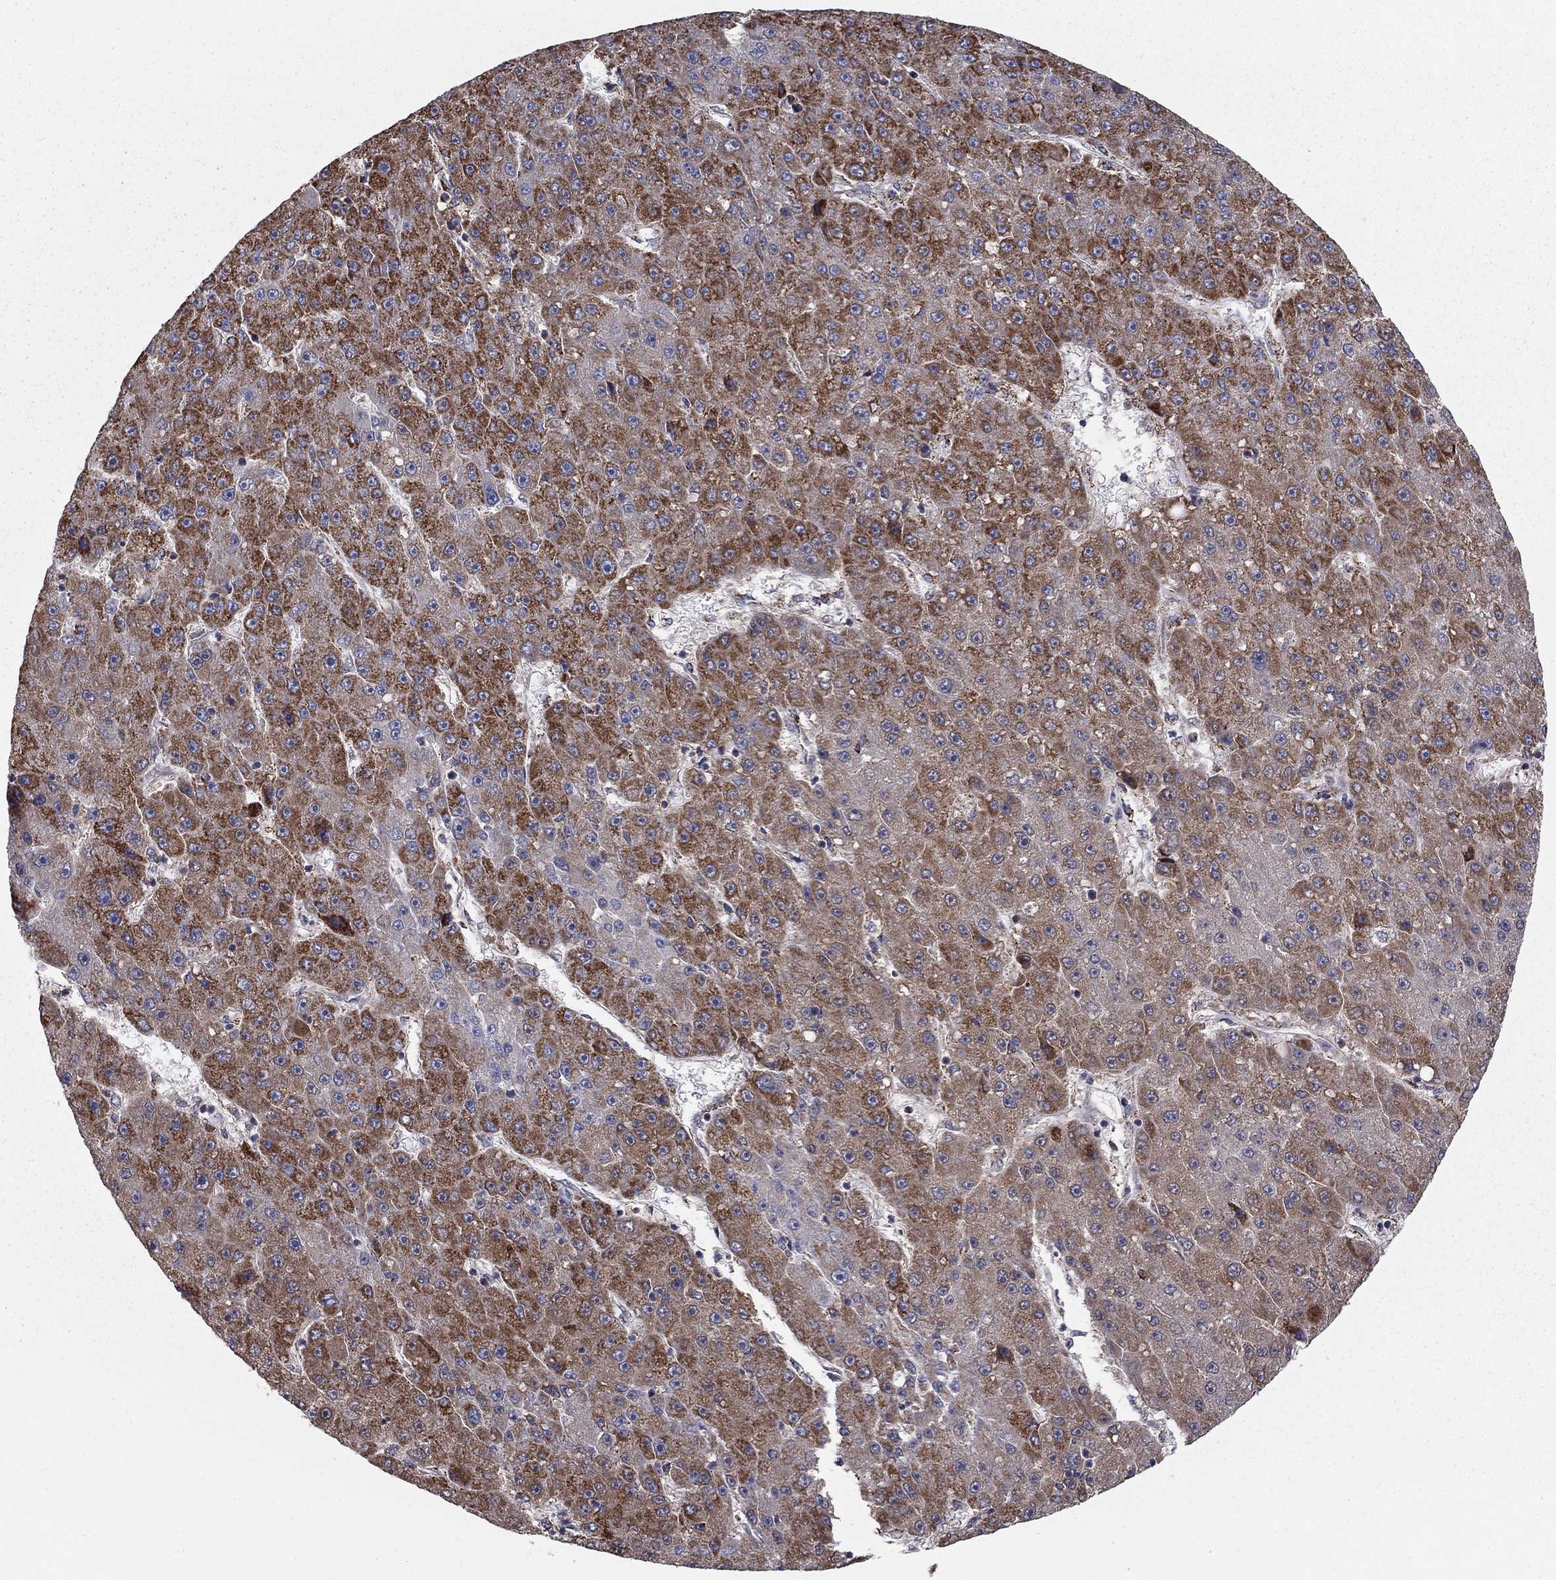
{"staining": {"intensity": "strong", "quantity": "25%-75%", "location": "cytoplasmic/membranous"}, "tissue": "liver cancer", "cell_type": "Tumor cells", "image_type": "cancer", "snomed": [{"axis": "morphology", "description": "Carcinoma, Hepatocellular, NOS"}, {"axis": "topography", "description": "Liver"}], "caption": "This is an image of immunohistochemistry (IHC) staining of liver cancer, which shows strong staining in the cytoplasmic/membranous of tumor cells.", "gene": "NDUFV1", "patient": {"sex": "male", "age": 67}}